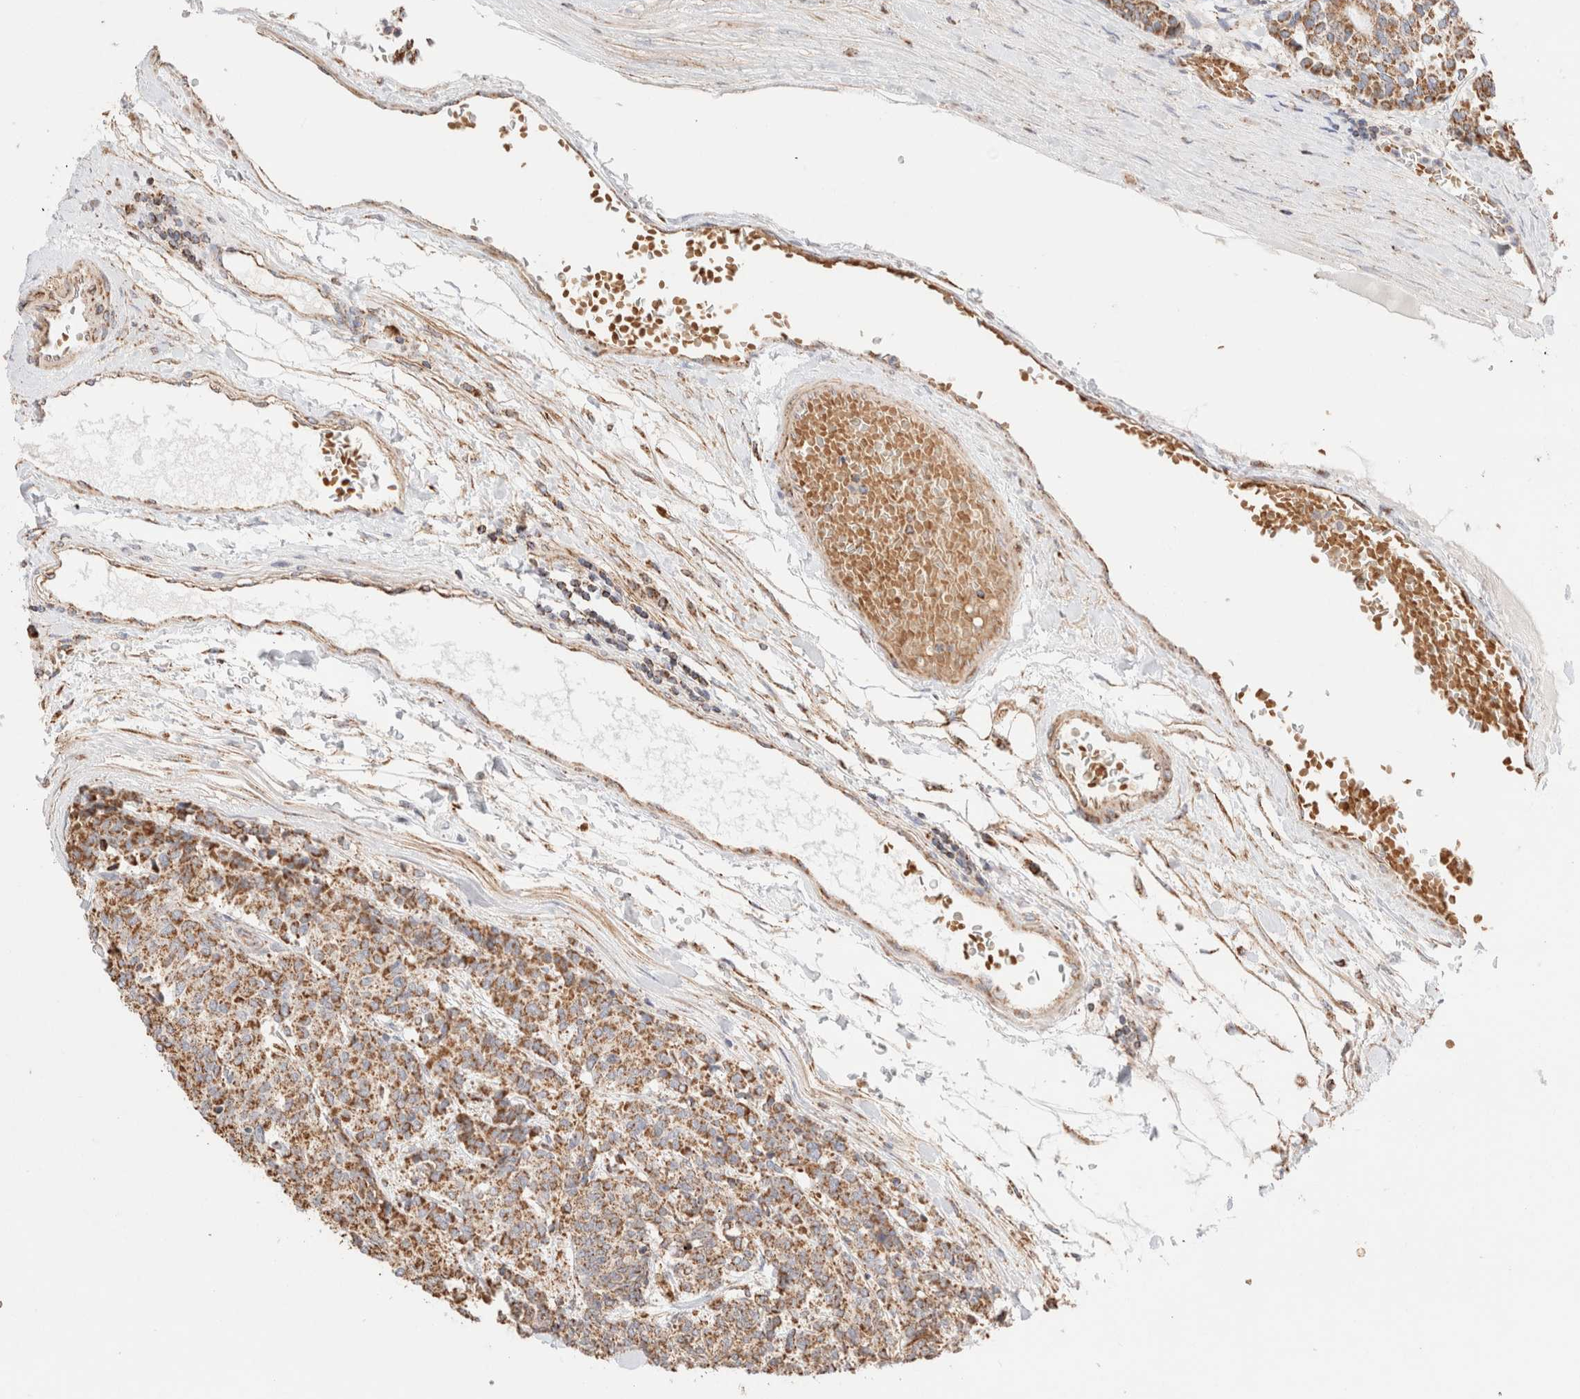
{"staining": {"intensity": "moderate", "quantity": ">75%", "location": "cytoplasmic/membranous"}, "tissue": "carcinoid", "cell_type": "Tumor cells", "image_type": "cancer", "snomed": [{"axis": "morphology", "description": "Carcinoid, malignant, NOS"}, {"axis": "topography", "description": "Pancreas"}], "caption": "DAB immunohistochemical staining of human carcinoid displays moderate cytoplasmic/membranous protein expression in about >75% of tumor cells. The staining is performed using DAB (3,3'-diaminobenzidine) brown chromogen to label protein expression. The nuclei are counter-stained blue using hematoxylin.", "gene": "TMPPE", "patient": {"sex": "female", "age": 54}}